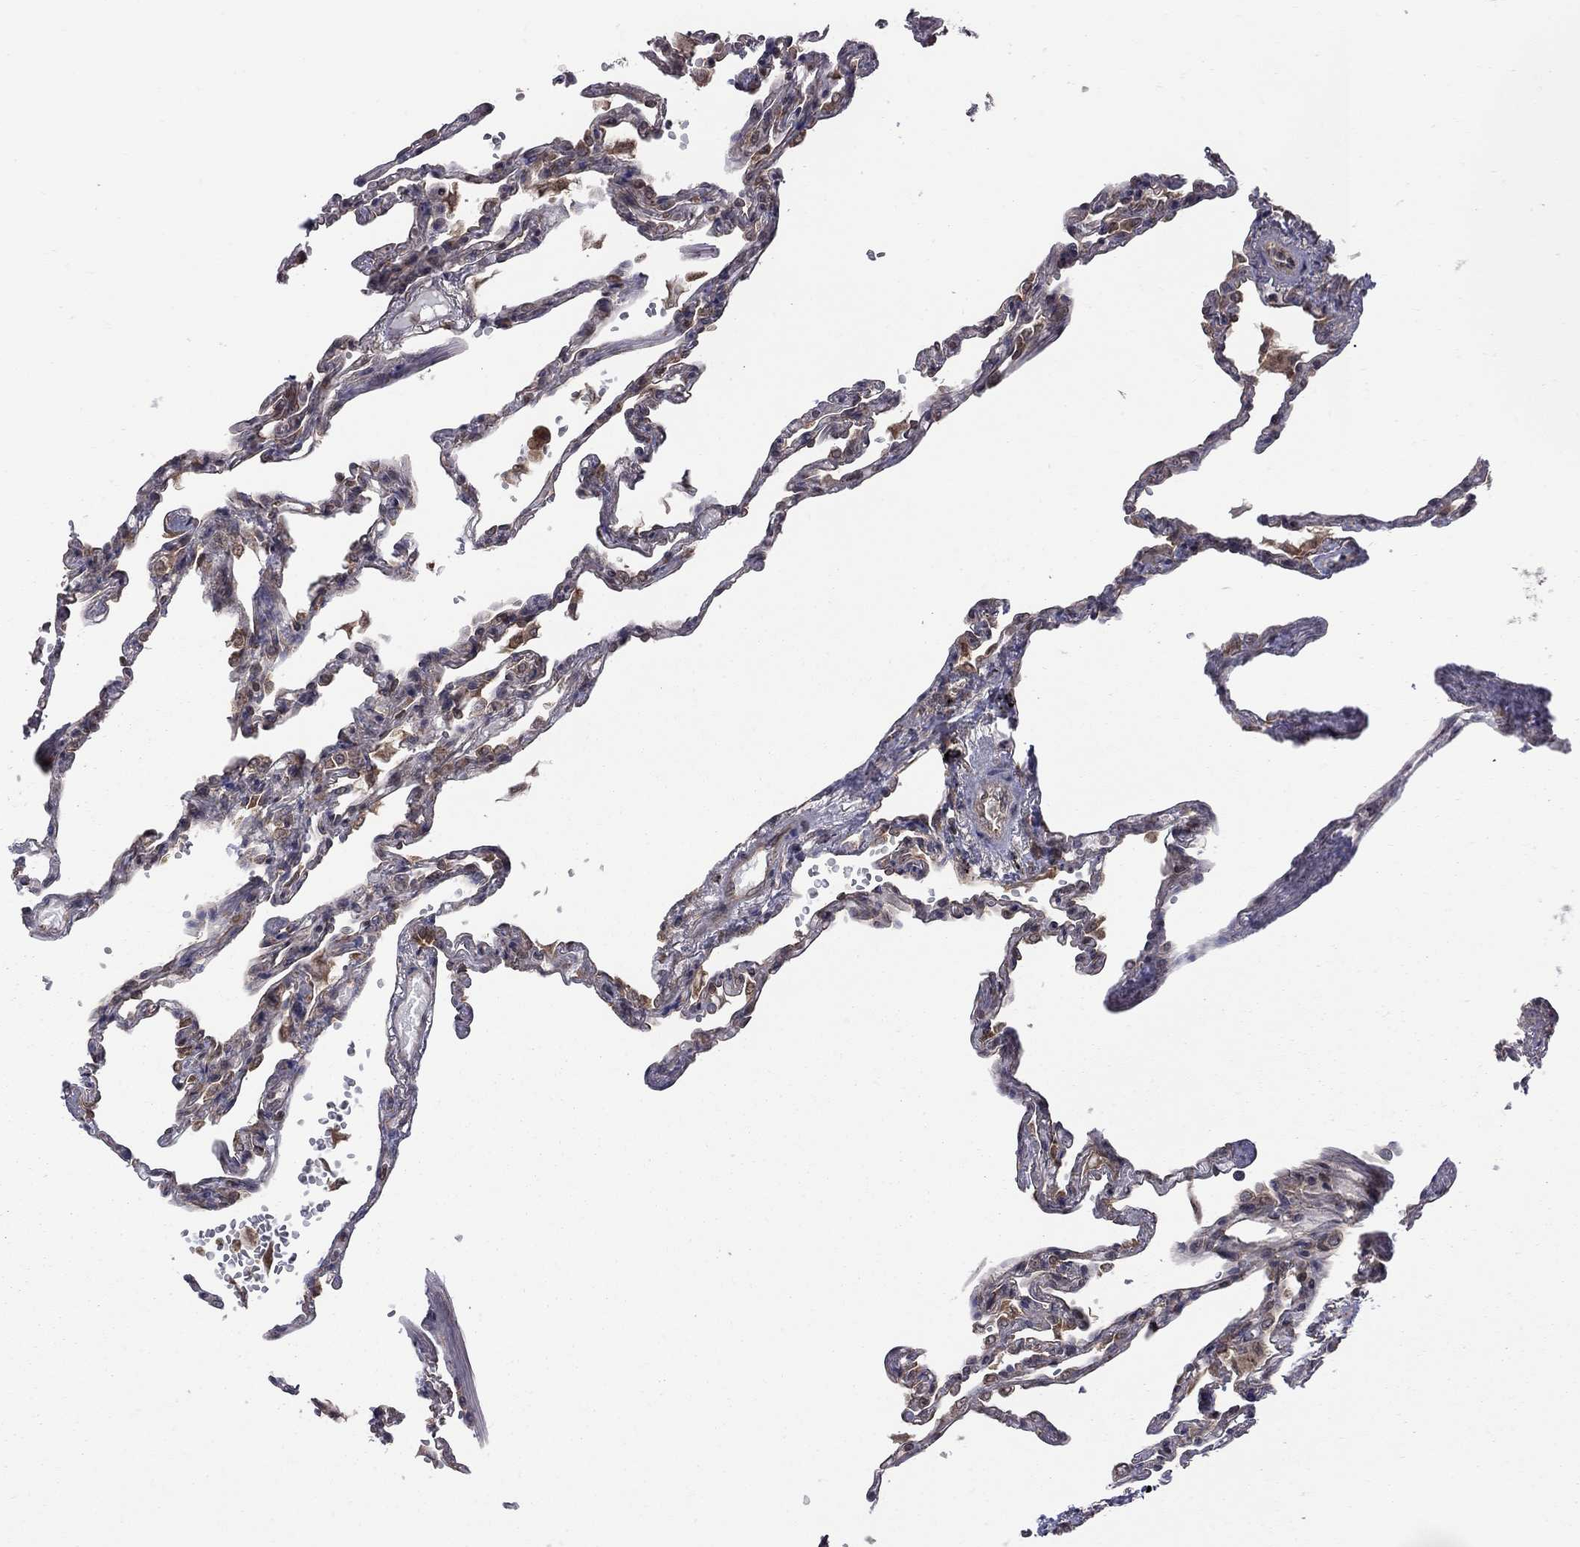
{"staining": {"intensity": "moderate", "quantity": "<25%", "location": "cytoplasmic/membranous"}, "tissue": "lung", "cell_type": "Alveolar cells", "image_type": "normal", "snomed": [{"axis": "morphology", "description": "Normal tissue, NOS"}, {"axis": "topography", "description": "Lung"}], "caption": "Protein analysis of benign lung exhibits moderate cytoplasmic/membranous staining in approximately <25% of alveolar cells. The staining is performed using DAB (3,3'-diaminobenzidine) brown chromogen to label protein expression. The nuclei are counter-stained blue using hematoxylin.", "gene": "NAA50", "patient": {"sex": "male", "age": 78}}